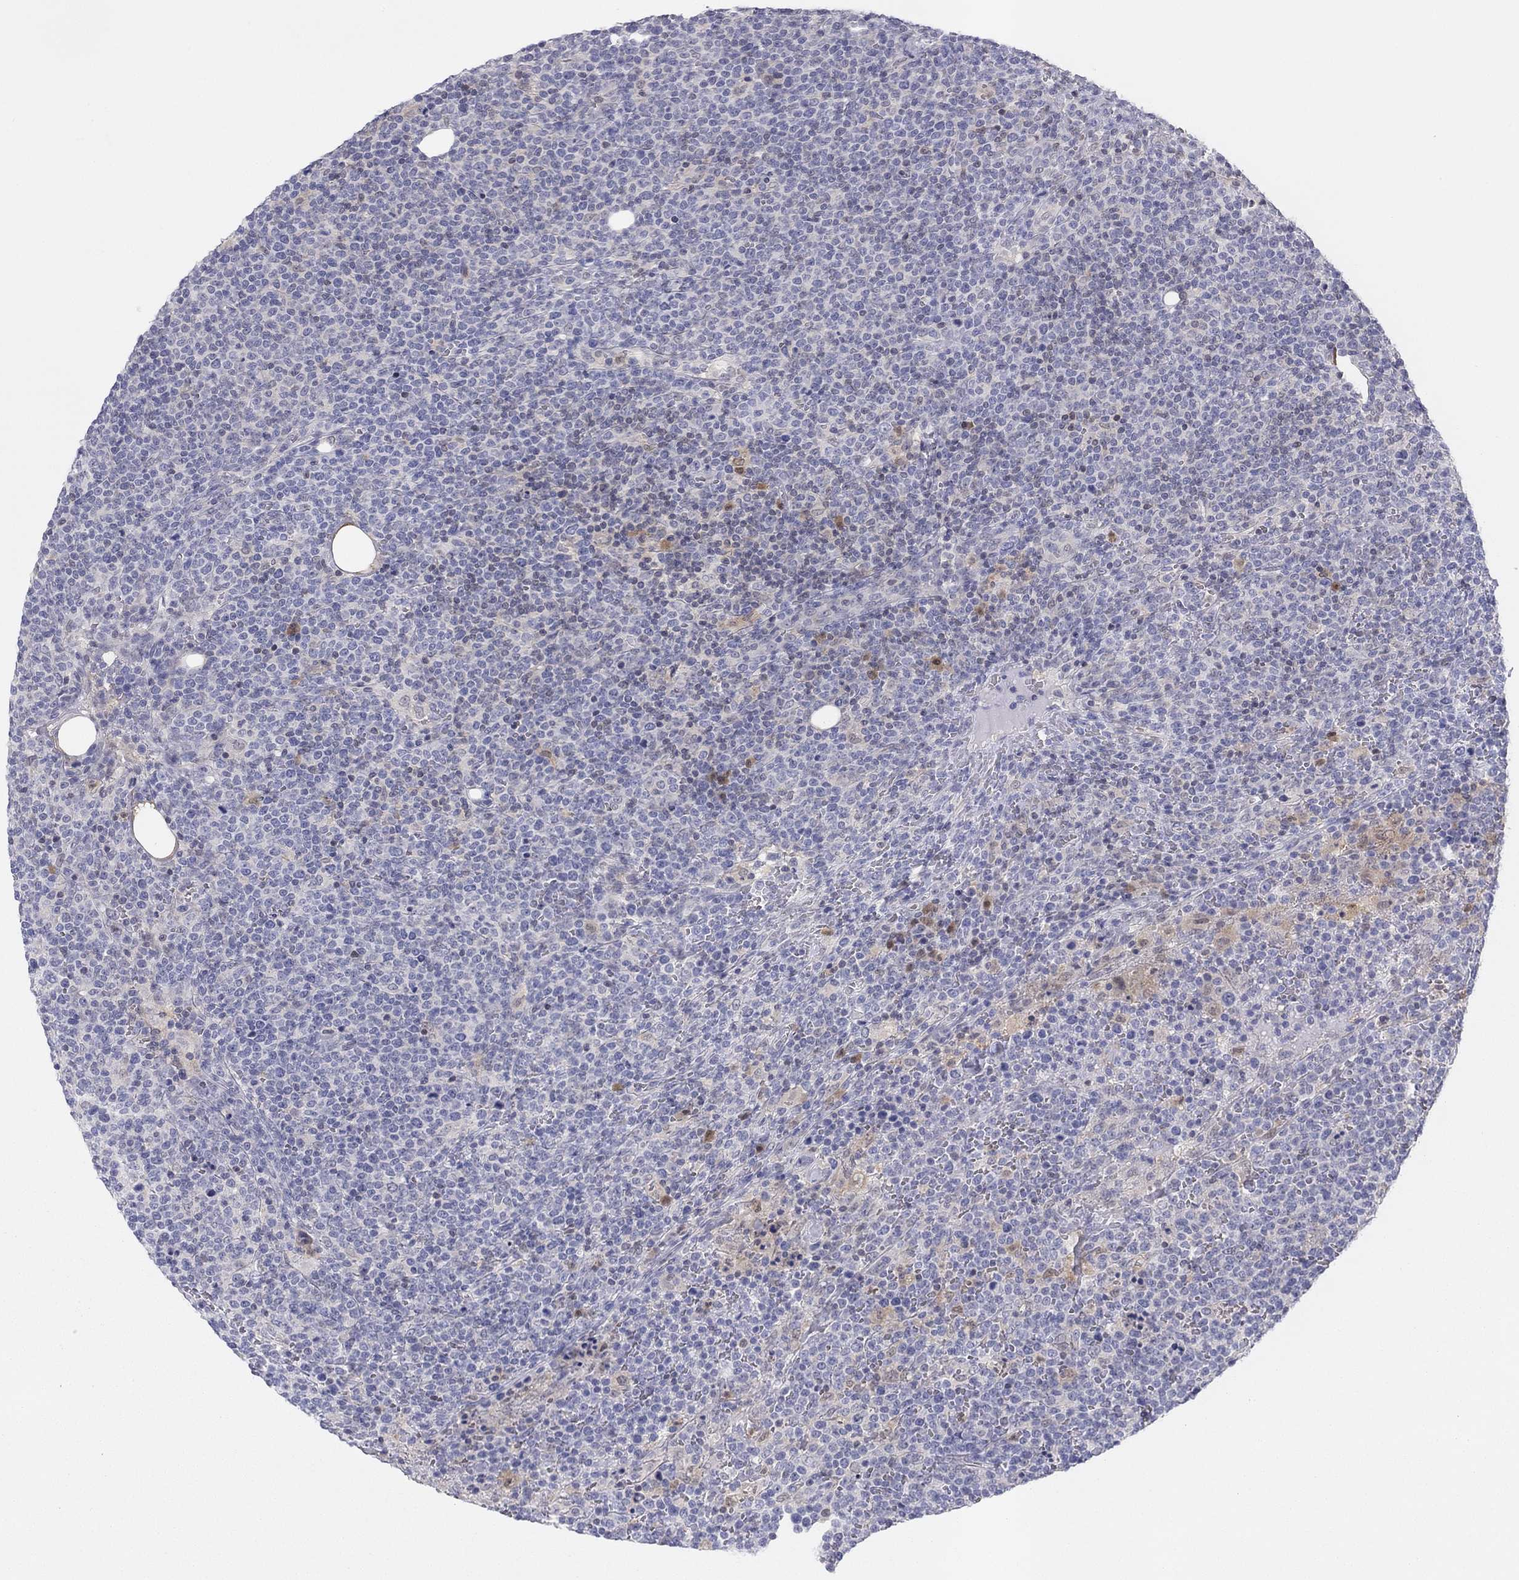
{"staining": {"intensity": "negative", "quantity": "none", "location": "none"}, "tissue": "lymphoma", "cell_type": "Tumor cells", "image_type": "cancer", "snomed": [{"axis": "morphology", "description": "Malignant lymphoma, non-Hodgkin's type, High grade"}, {"axis": "topography", "description": "Lymph node"}], "caption": "Histopathology image shows no protein positivity in tumor cells of lymphoma tissue.", "gene": "PDXK", "patient": {"sex": "male", "age": 61}}